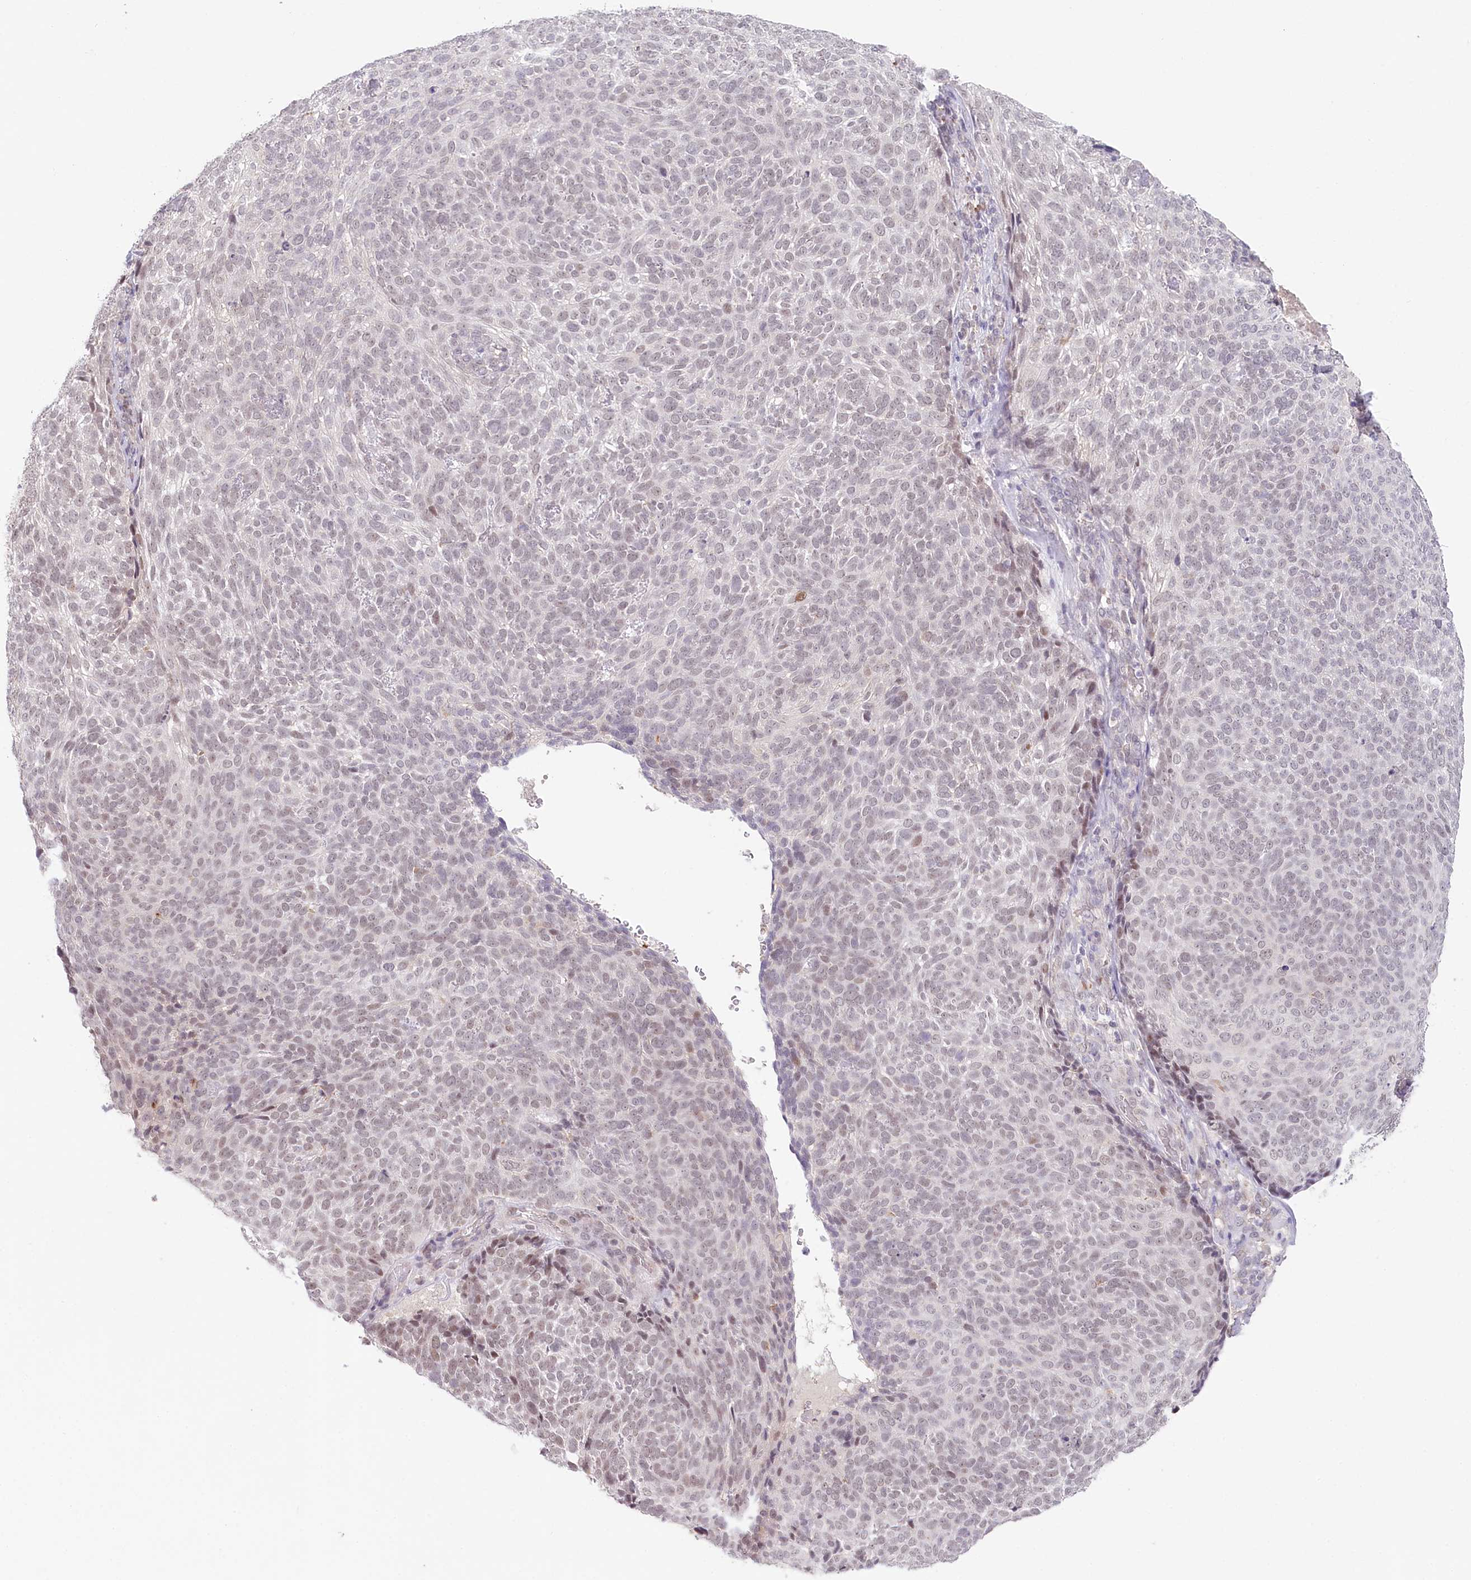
{"staining": {"intensity": "weak", "quantity": "25%-75%", "location": "nuclear"}, "tissue": "skin cancer", "cell_type": "Tumor cells", "image_type": "cancer", "snomed": [{"axis": "morphology", "description": "Basal cell carcinoma"}, {"axis": "topography", "description": "Skin"}], "caption": "A brown stain shows weak nuclear staining of a protein in human basal cell carcinoma (skin) tumor cells.", "gene": "AMTN", "patient": {"sex": "male", "age": 85}}